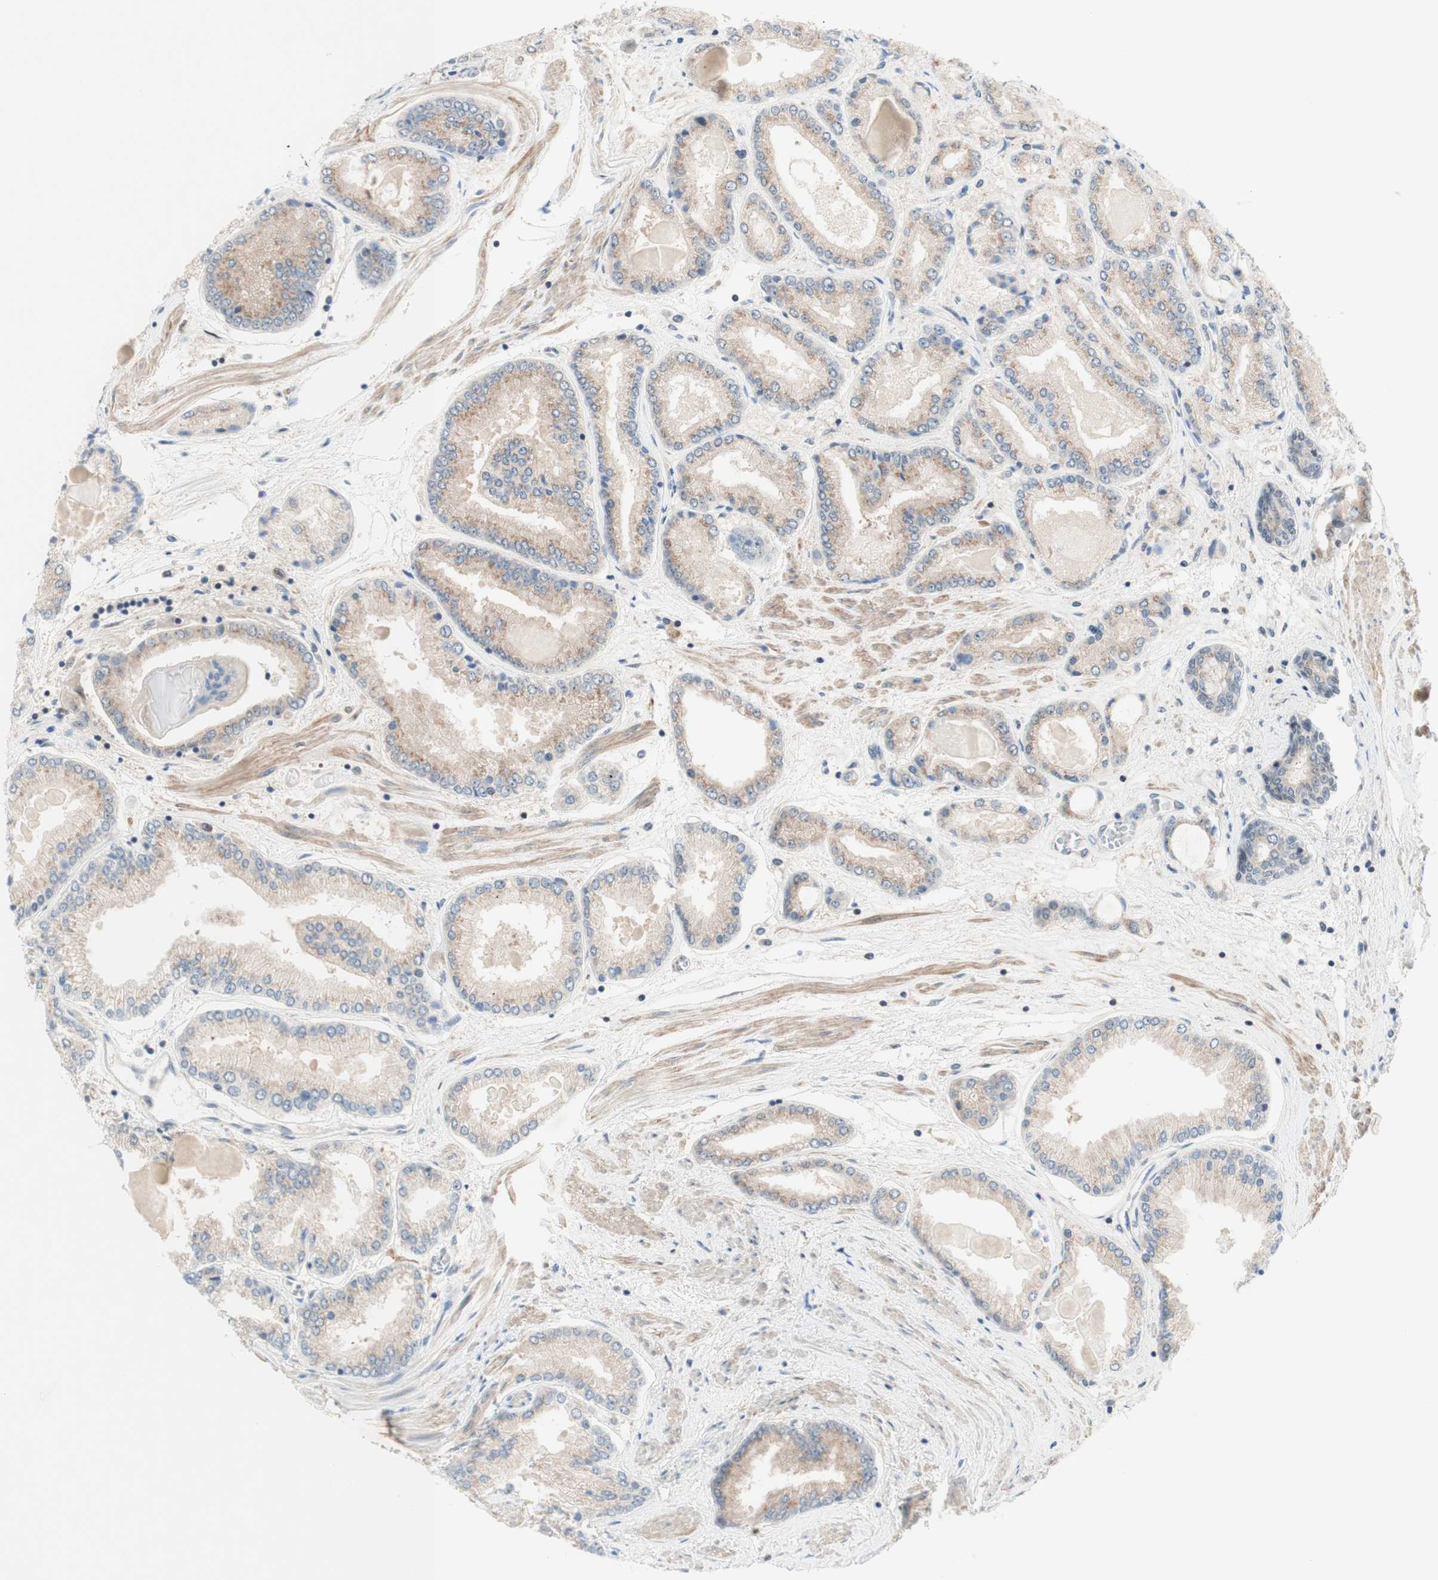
{"staining": {"intensity": "weak", "quantity": "25%-75%", "location": "cytoplasmic/membranous"}, "tissue": "prostate cancer", "cell_type": "Tumor cells", "image_type": "cancer", "snomed": [{"axis": "morphology", "description": "Adenocarcinoma, High grade"}, {"axis": "topography", "description": "Prostate"}], "caption": "DAB immunohistochemical staining of high-grade adenocarcinoma (prostate) reveals weak cytoplasmic/membranous protein positivity in approximately 25%-75% of tumor cells.", "gene": "RFNG", "patient": {"sex": "male", "age": 59}}